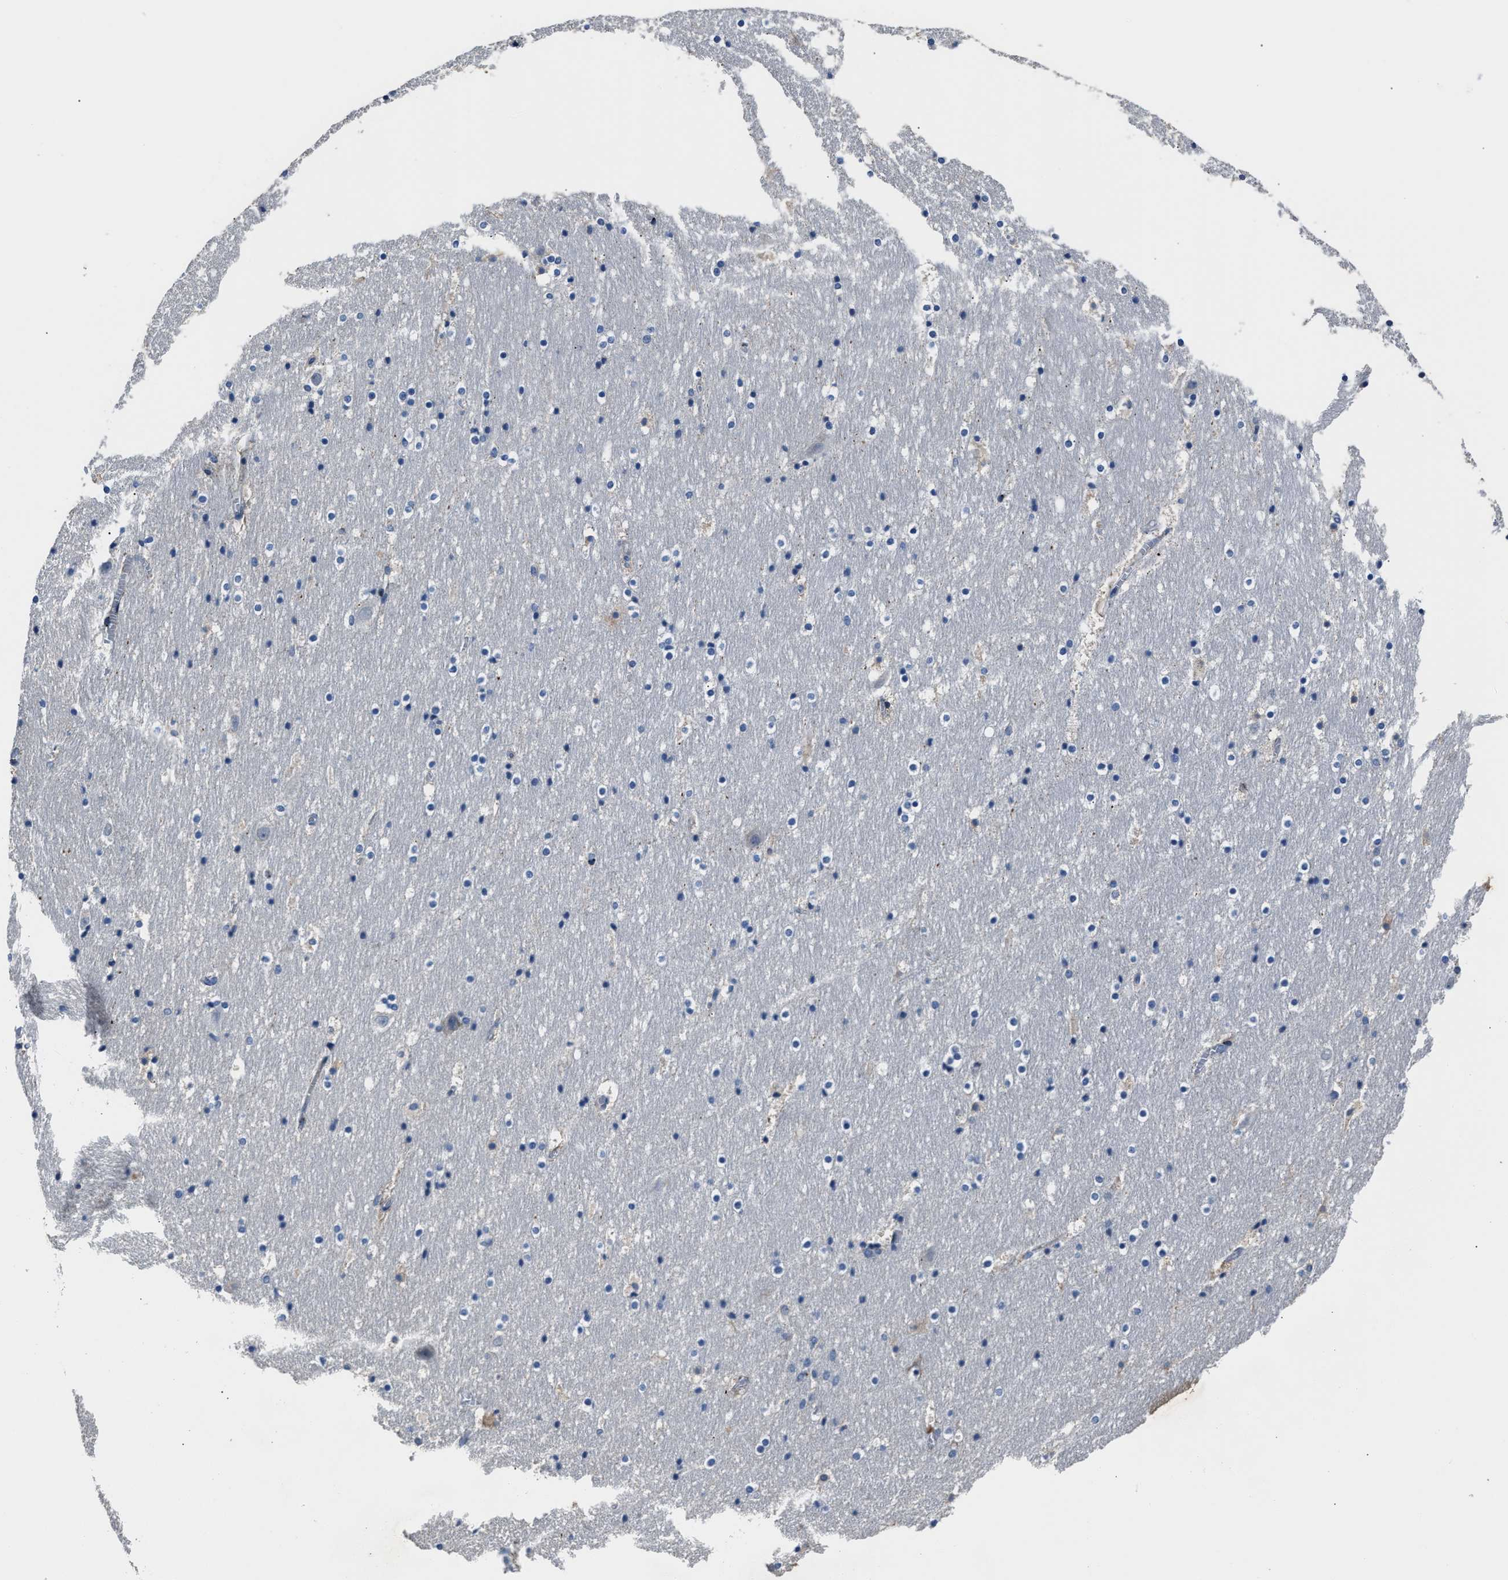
{"staining": {"intensity": "weak", "quantity": "<25%", "location": "cytoplasmic/membranous"}, "tissue": "hippocampus", "cell_type": "Glial cells", "image_type": "normal", "snomed": [{"axis": "morphology", "description": "Normal tissue, NOS"}, {"axis": "topography", "description": "Hippocampus"}], "caption": "The immunohistochemistry image has no significant expression in glial cells of hippocampus.", "gene": "DNAJC24", "patient": {"sex": "male", "age": 45}}